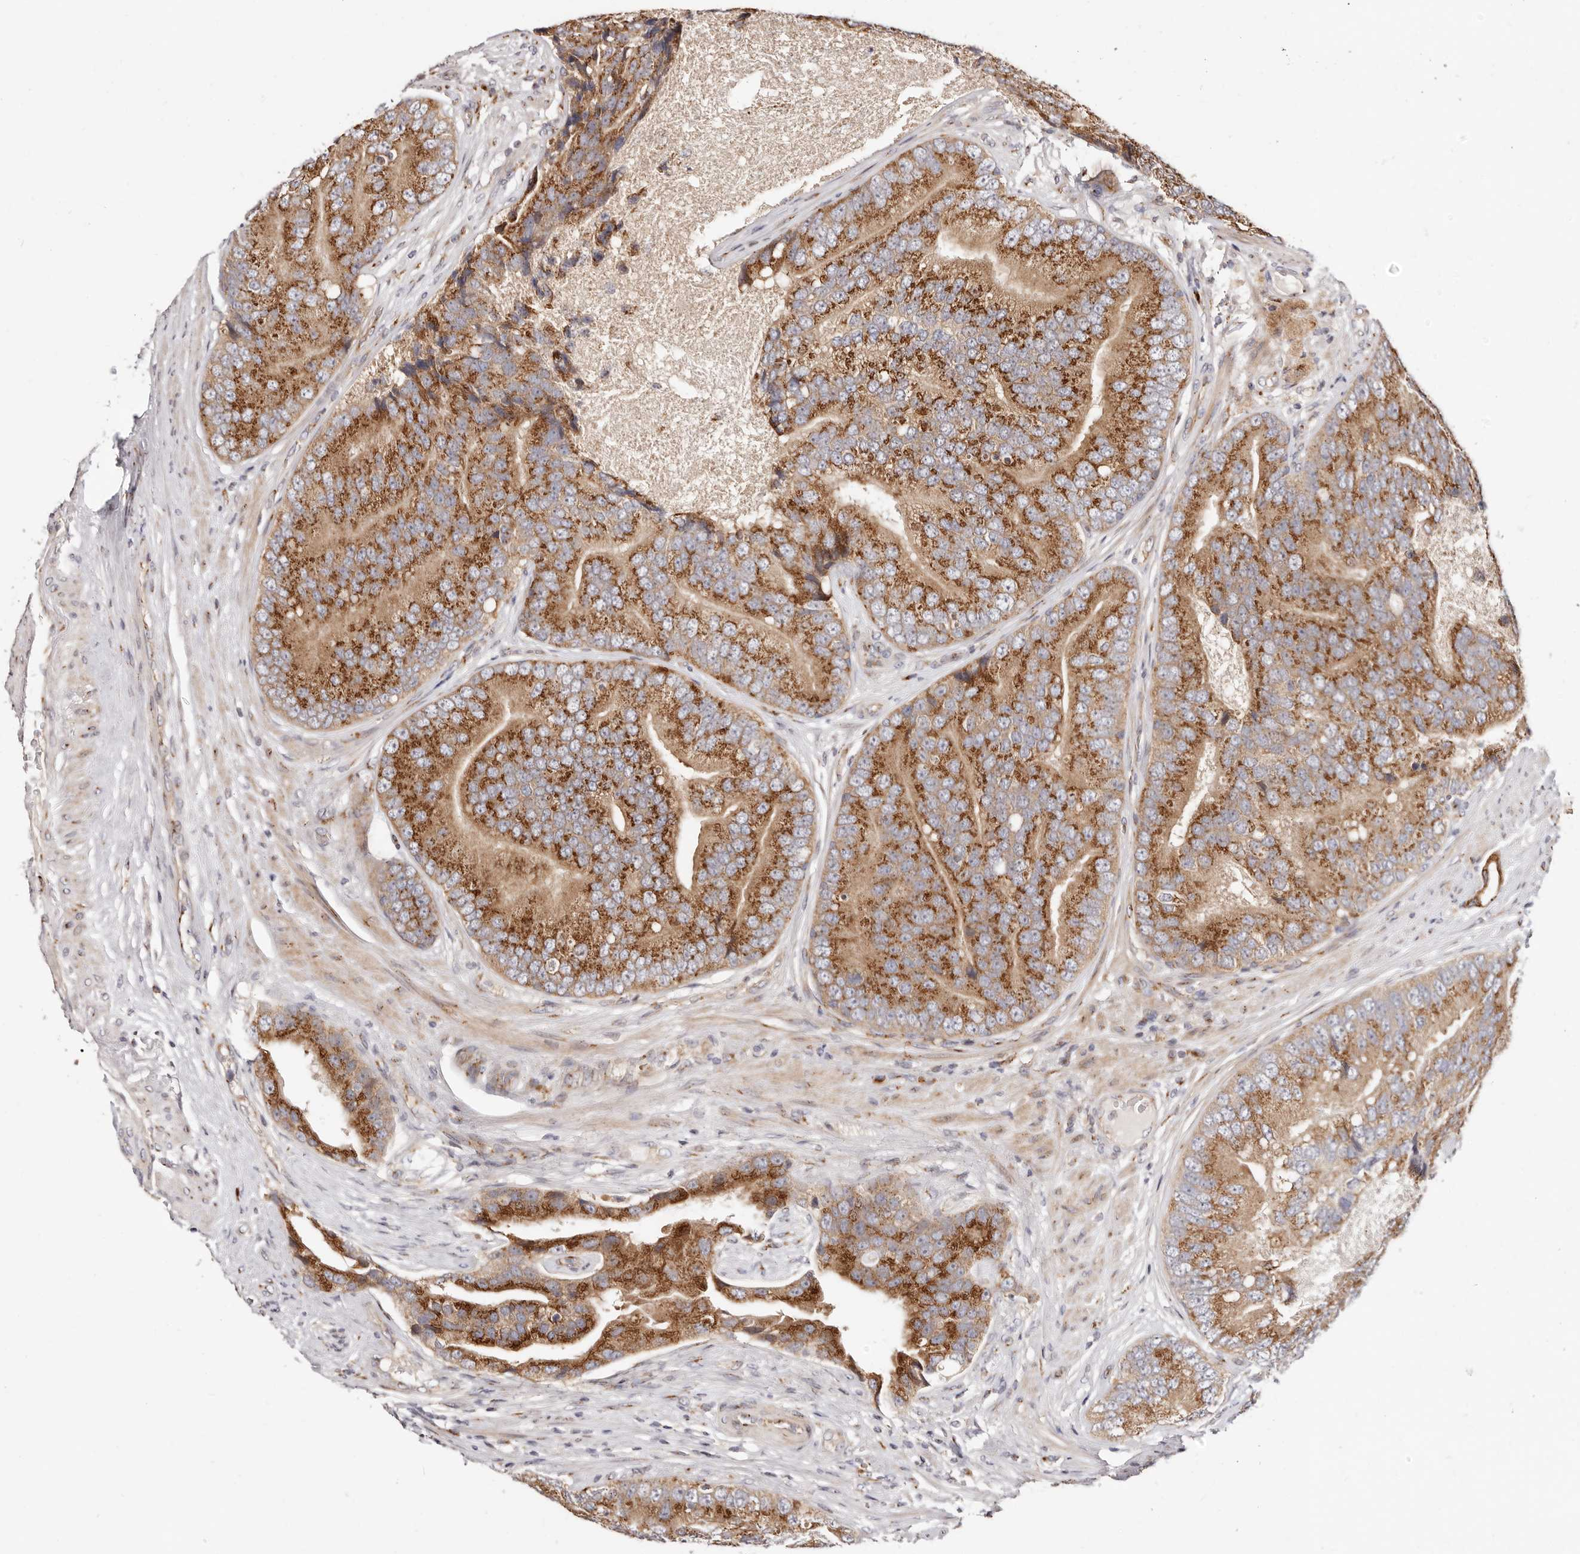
{"staining": {"intensity": "strong", "quantity": ">75%", "location": "cytoplasmic/membranous"}, "tissue": "prostate cancer", "cell_type": "Tumor cells", "image_type": "cancer", "snomed": [{"axis": "morphology", "description": "Adenocarcinoma, High grade"}, {"axis": "topography", "description": "Prostate"}], "caption": "Immunohistochemical staining of human prostate cancer demonstrates high levels of strong cytoplasmic/membranous expression in about >75% of tumor cells. The staining is performed using DAB brown chromogen to label protein expression. The nuclei are counter-stained blue using hematoxylin.", "gene": "MAPK6", "patient": {"sex": "male", "age": 70}}